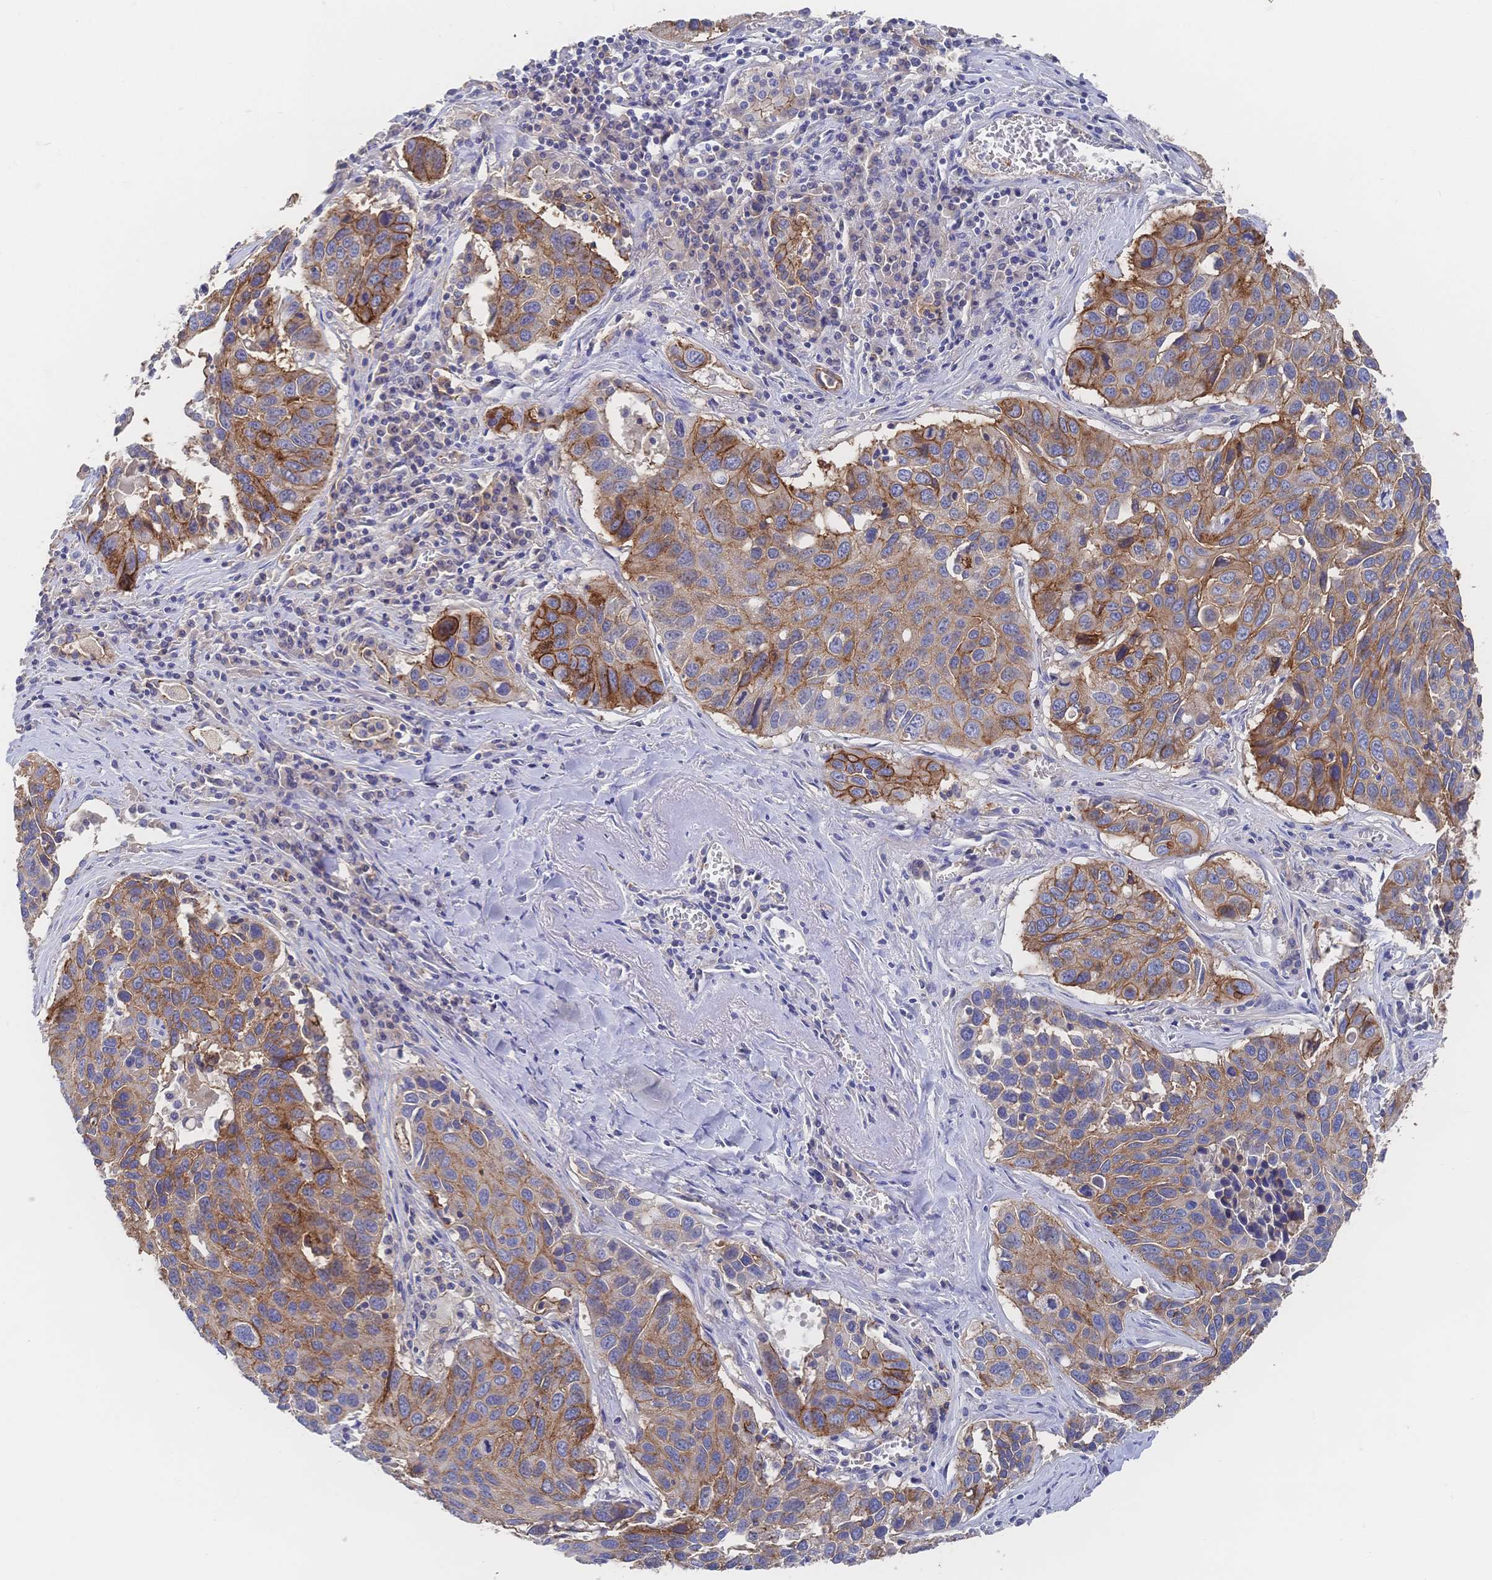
{"staining": {"intensity": "moderate", "quantity": ">75%", "location": "cytoplasmic/membranous"}, "tissue": "lung cancer", "cell_type": "Tumor cells", "image_type": "cancer", "snomed": [{"axis": "morphology", "description": "Squamous cell carcinoma, NOS"}, {"axis": "topography", "description": "Lung"}], "caption": "Immunohistochemistry histopathology image of neoplastic tissue: squamous cell carcinoma (lung) stained using IHC demonstrates medium levels of moderate protein expression localized specifically in the cytoplasmic/membranous of tumor cells, appearing as a cytoplasmic/membranous brown color.", "gene": "F11R", "patient": {"sex": "female", "age": 61}}